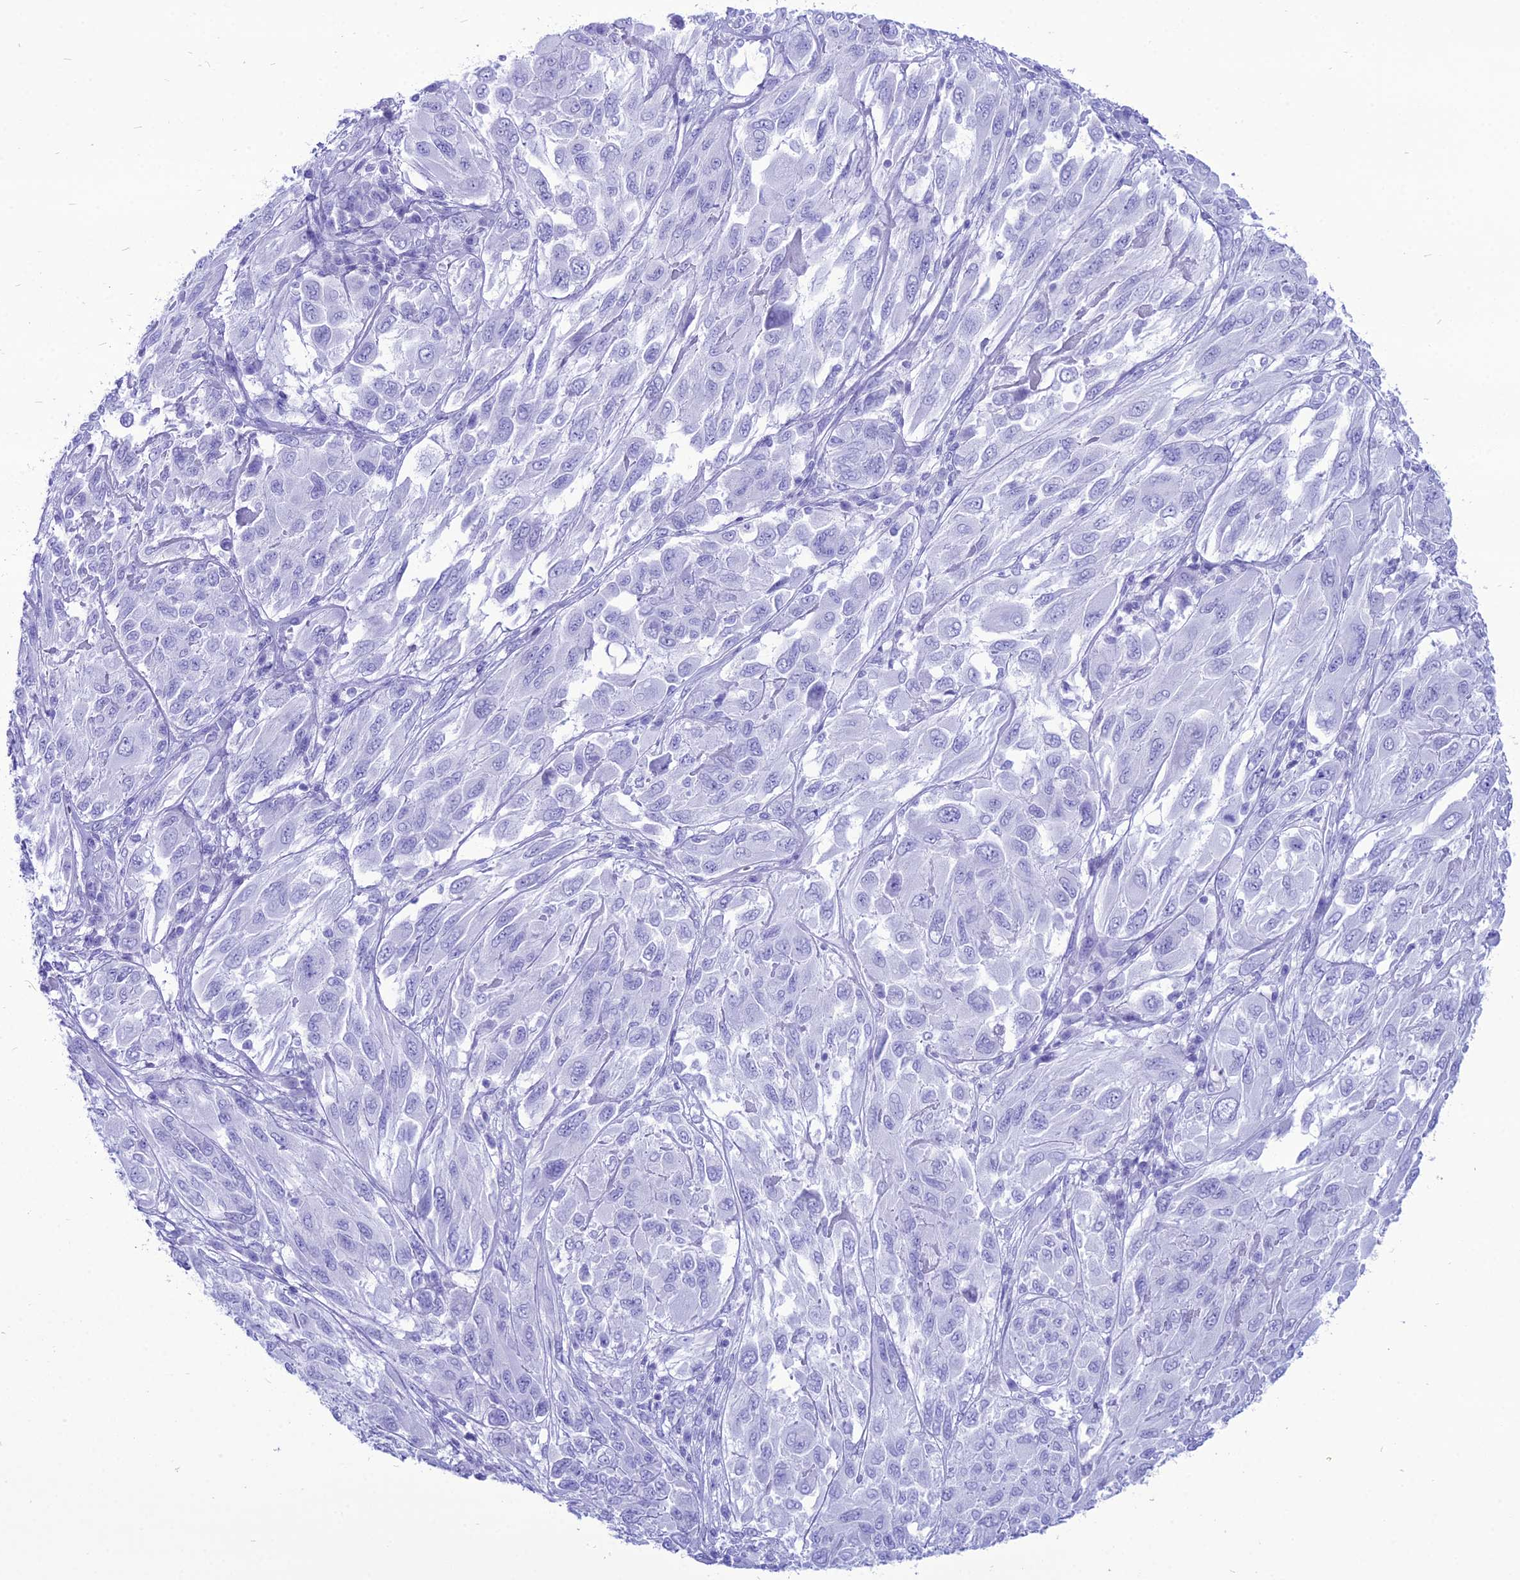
{"staining": {"intensity": "negative", "quantity": "none", "location": "none"}, "tissue": "melanoma", "cell_type": "Tumor cells", "image_type": "cancer", "snomed": [{"axis": "morphology", "description": "Malignant melanoma, NOS"}, {"axis": "topography", "description": "Skin"}], "caption": "This is an immunohistochemistry micrograph of human malignant melanoma. There is no expression in tumor cells.", "gene": "PNMA5", "patient": {"sex": "female", "age": 91}}